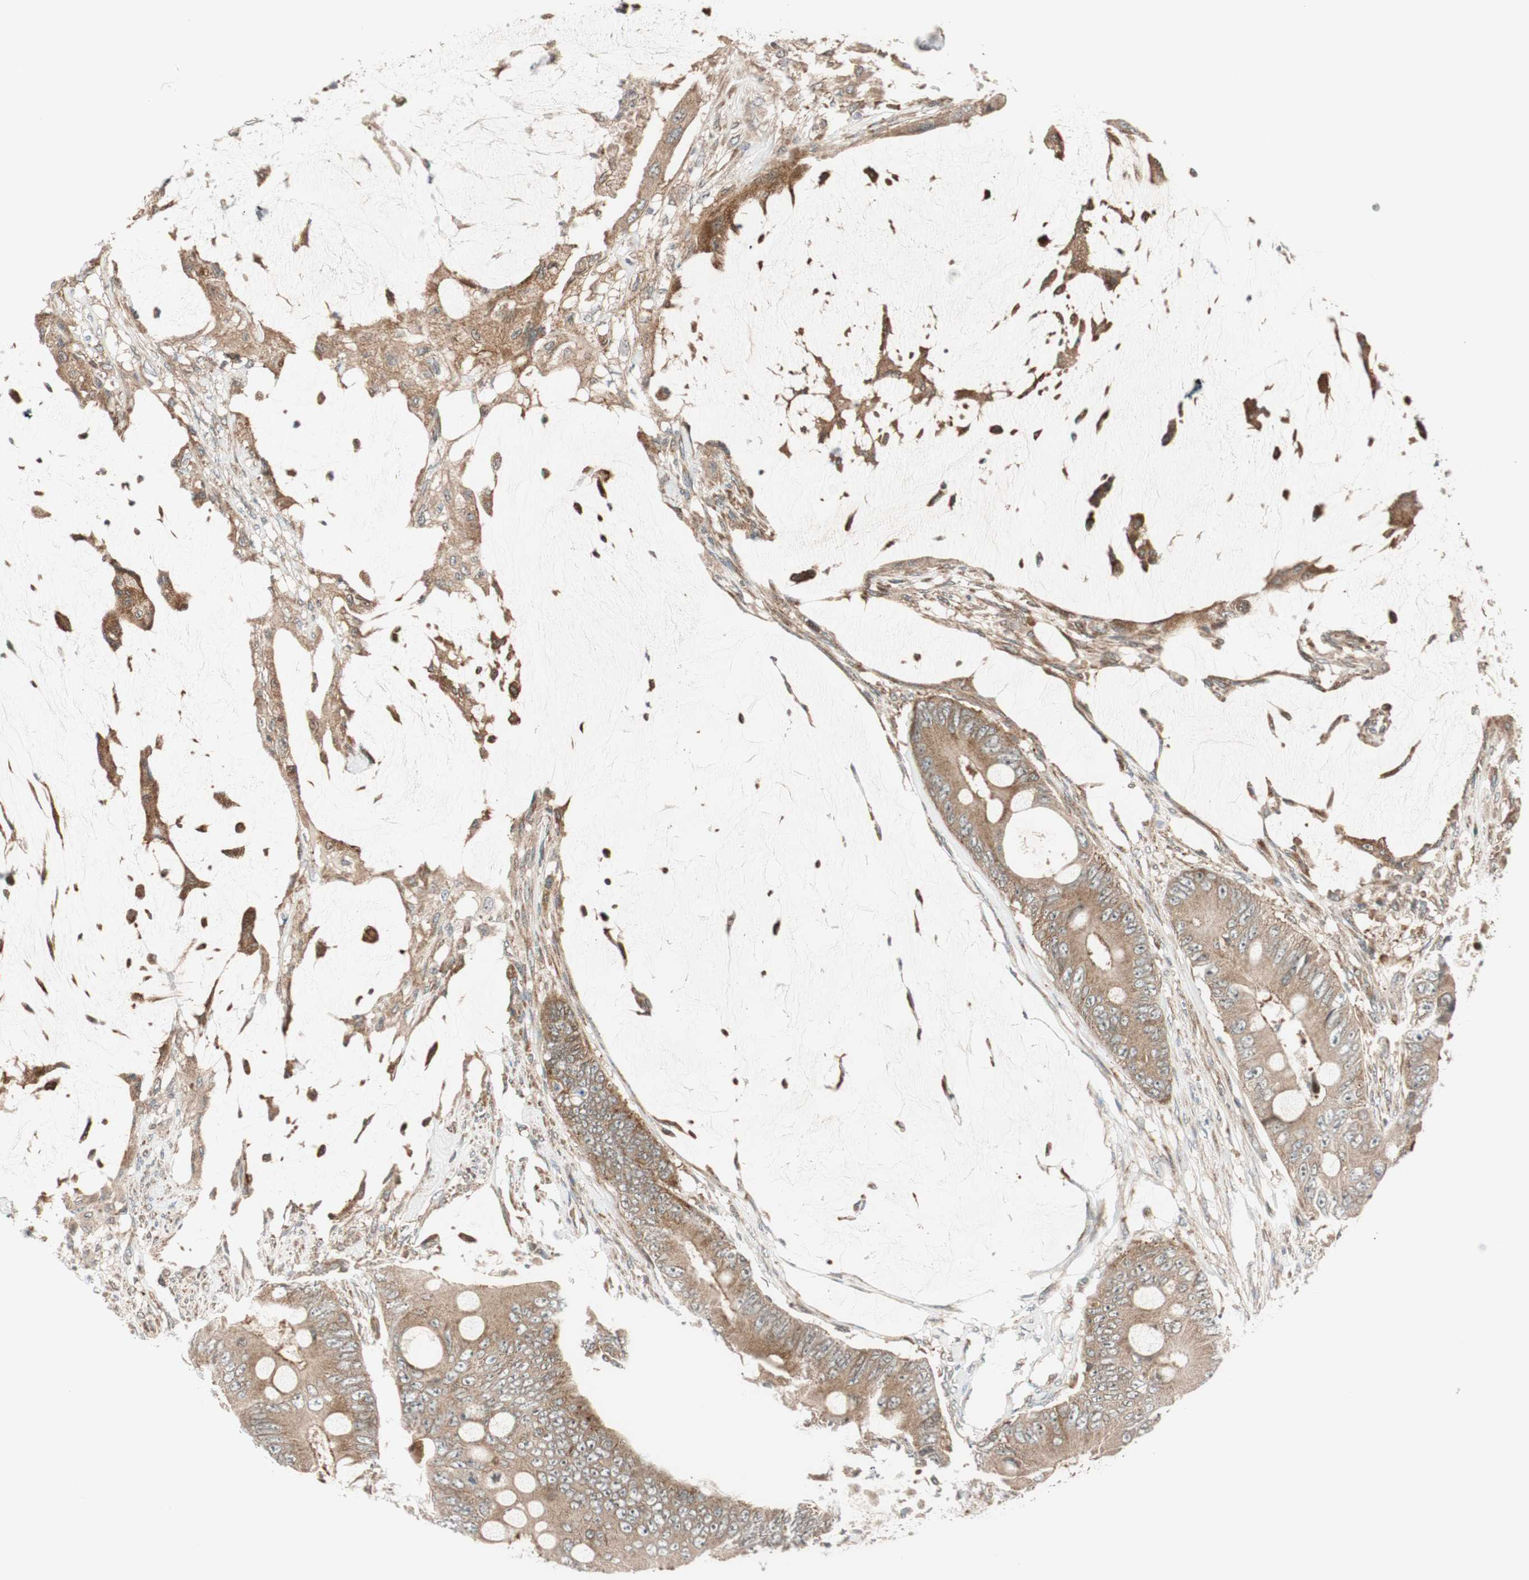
{"staining": {"intensity": "moderate", "quantity": ">75%", "location": "cytoplasmic/membranous"}, "tissue": "colorectal cancer", "cell_type": "Tumor cells", "image_type": "cancer", "snomed": [{"axis": "morphology", "description": "Adenocarcinoma, NOS"}, {"axis": "topography", "description": "Rectum"}], "caption": "Protein analysis of colorectal cancer tissue reveals moderate cytoplasmic/membranous expression in approximately >75% of tumor cells.", "gene": "ABI1", "patient": {"sex": "female", "age": 77}}